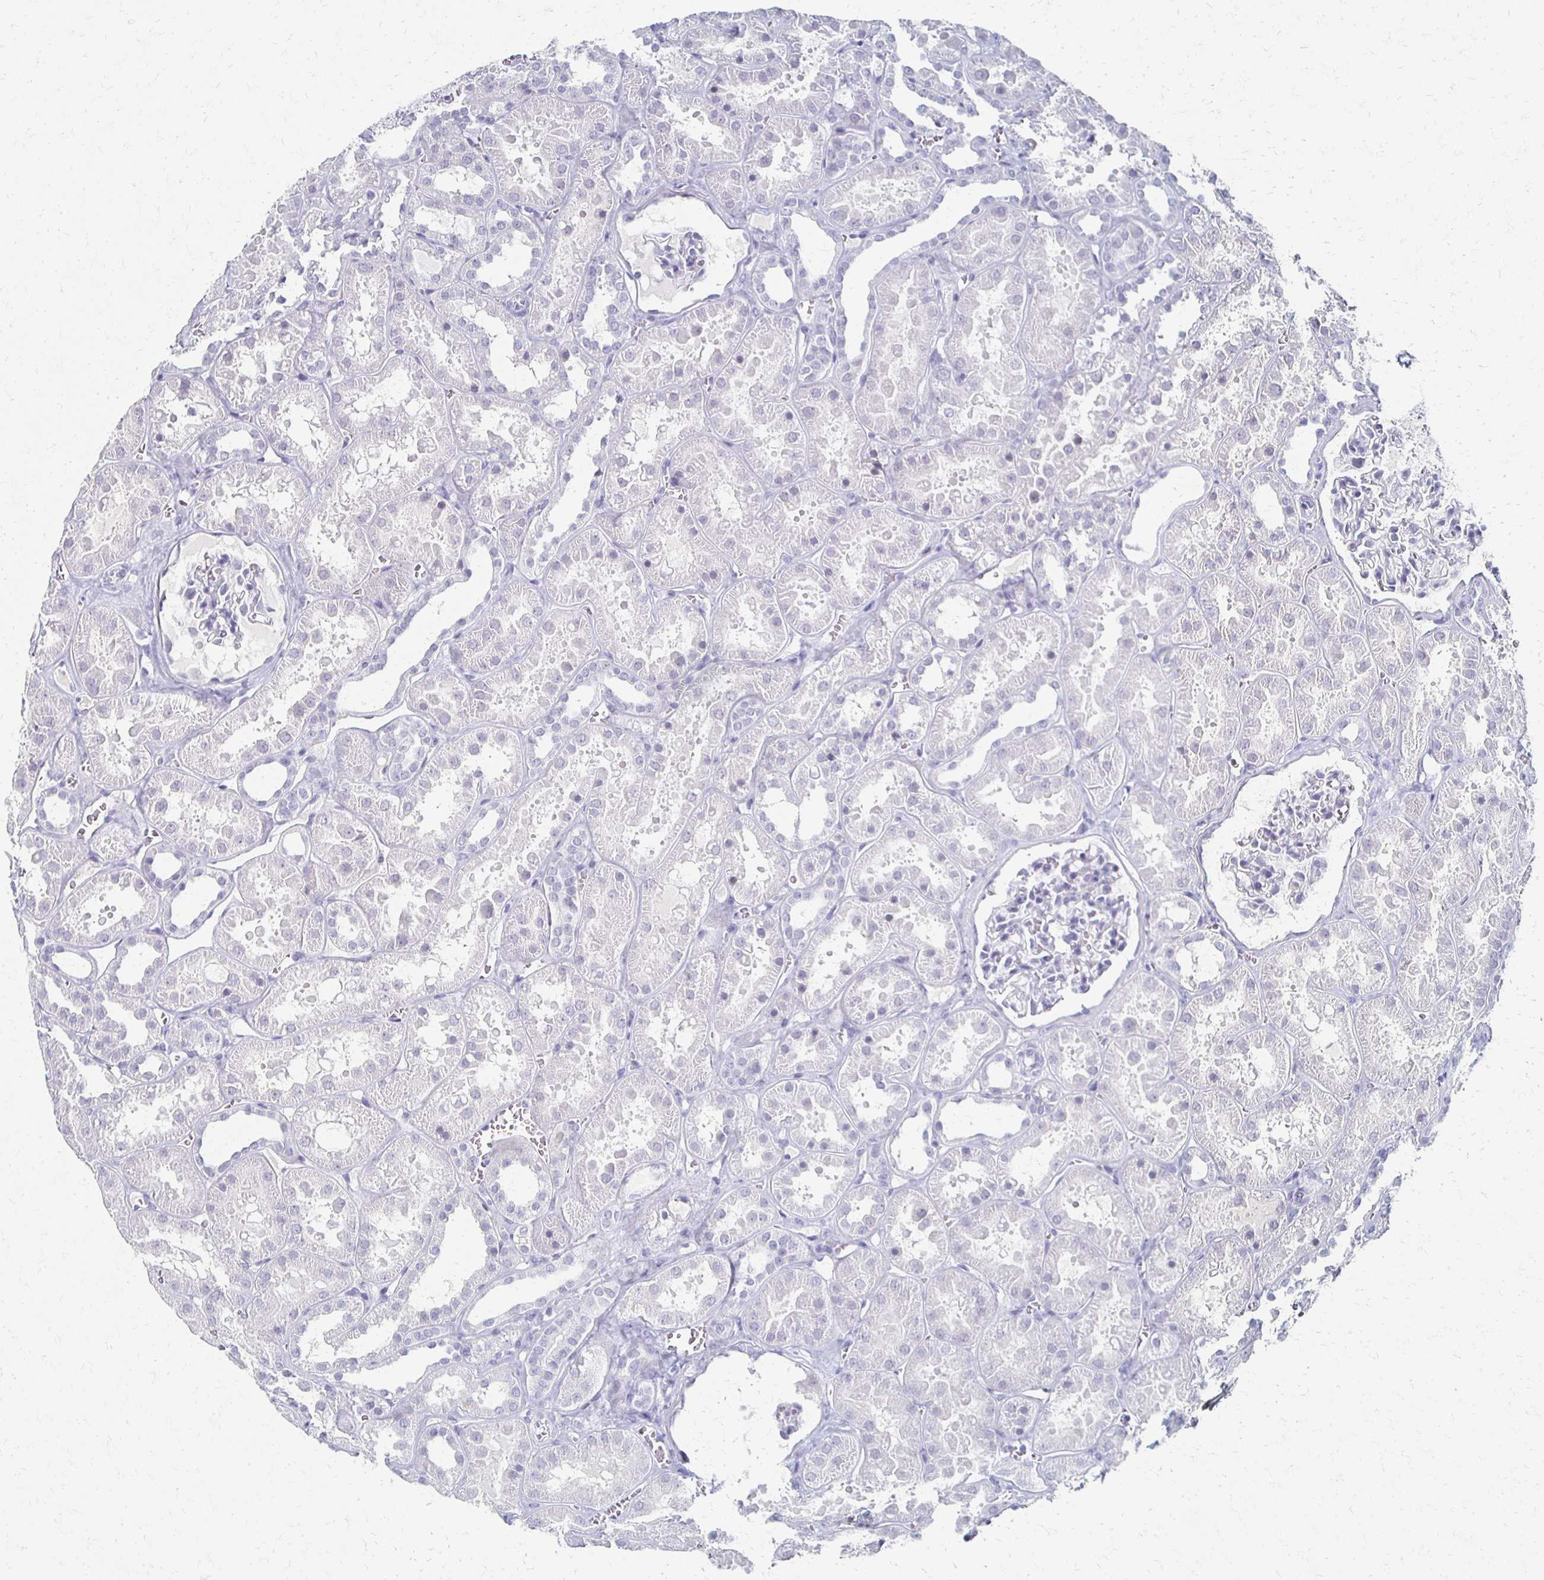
{"staining": {"intensity": "negative", "quantity": "none", "location": "none"}, "tissue": "kidney", "cell_type": "Cells in glomeruli", "image_type": "normal", "snomed": [{"axis": "morphology", "description": "Normal tissue, NOS"}, {"axis": "topography", "description": "Kidney"}], "caption": "Immunohistochemistry photomicrograph of unremarkable human kidney stained for a protein (brown), which exhibits no expression in cells in glomeruli. (DAB immunohistochemistry, high magnification).", "gene": "CXCR2", "patient": {"sex": "female", "age": 41}}